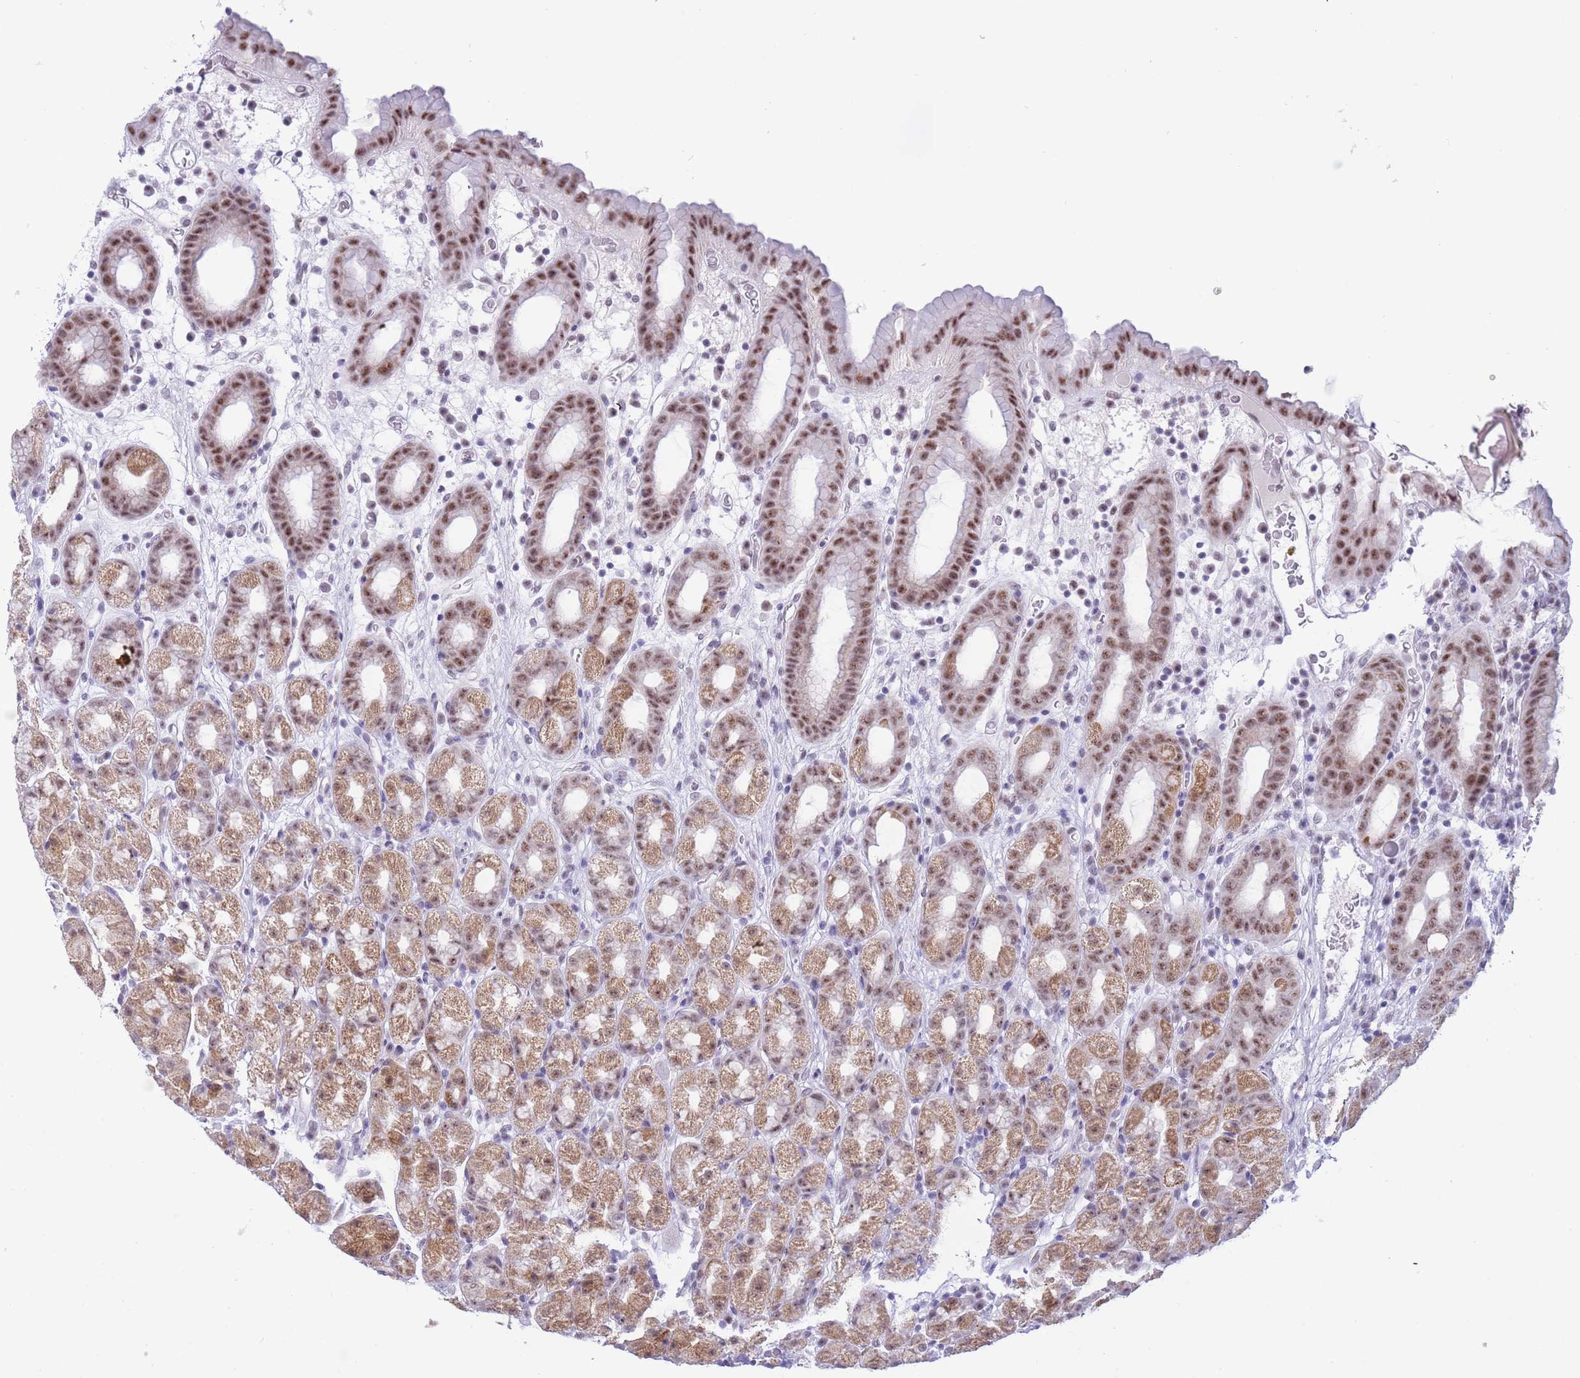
{"staining": {"intensity": "moderate", "quantity": ">75%", "location": "cytoplasmic/membranous,nuclear"}, "tissue": "stomach", "cell_type": "Glandular cells", "image_type": "normal", "snomed": [{"axis": "morphology", "description": "Normal tissue, NOS"}, {"axis": "topography", "description": "Stomach, upper"}, {"axis": "topography", "description": "Stomach, lower"}, {"axis": "topography", "description": "Small intestine"}], "caption": "Immunohistochemistry (IHC) staining of unremarkable stomach, which displays medium levels of moderate cytoplasmic/membranous,nuclear positivity in about >75% of glandular cells indicating moderate cytoplasmic/membranous,nuclear protein expression. The staining was performed using DAB (brown) for protein detection and nuclei were counterstained in hematoxylin (blue).", "gene": "CYP2B6", "patient": {"sex": "male", "age": 68}}